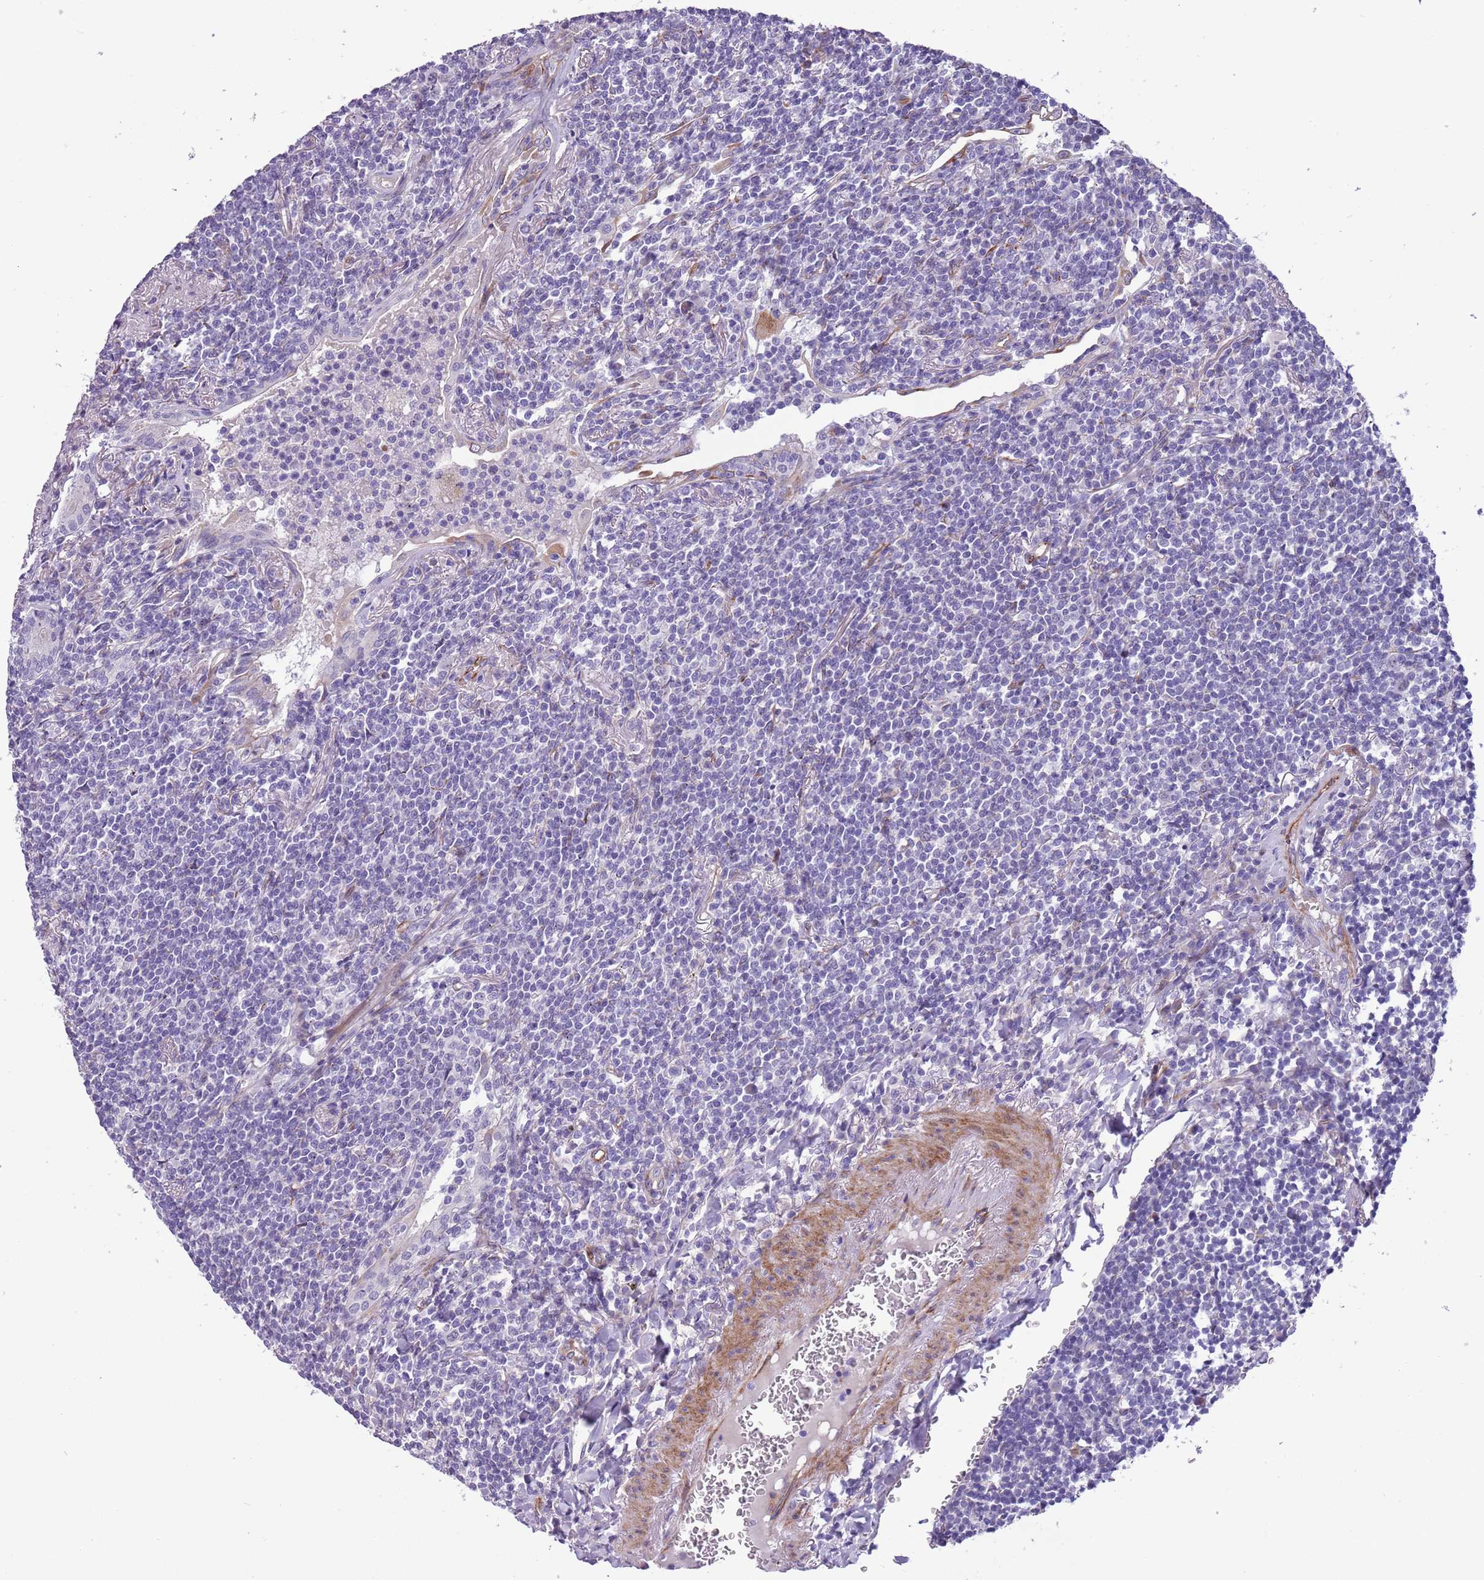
{"staining": {"intensity": "negative", "quantity": "none", "location": "none"}, "tissue": "lymphoma", "cell_type": "Tumor cells", "image_type": "cancer", "snomed": [{"axis": "morphology", "description": "Malignant lymphoma, non-Hodgkin's type, Low grade"}, {"axis": "topography", "description": "Lung"}], "caption": "Tumor cells are negative for brown protein staining in malignant lymphoma, non-Hodgkin's type (low-grade).", "gene": "MRPL32", "patient": {"sex": "female", "age": 71}}